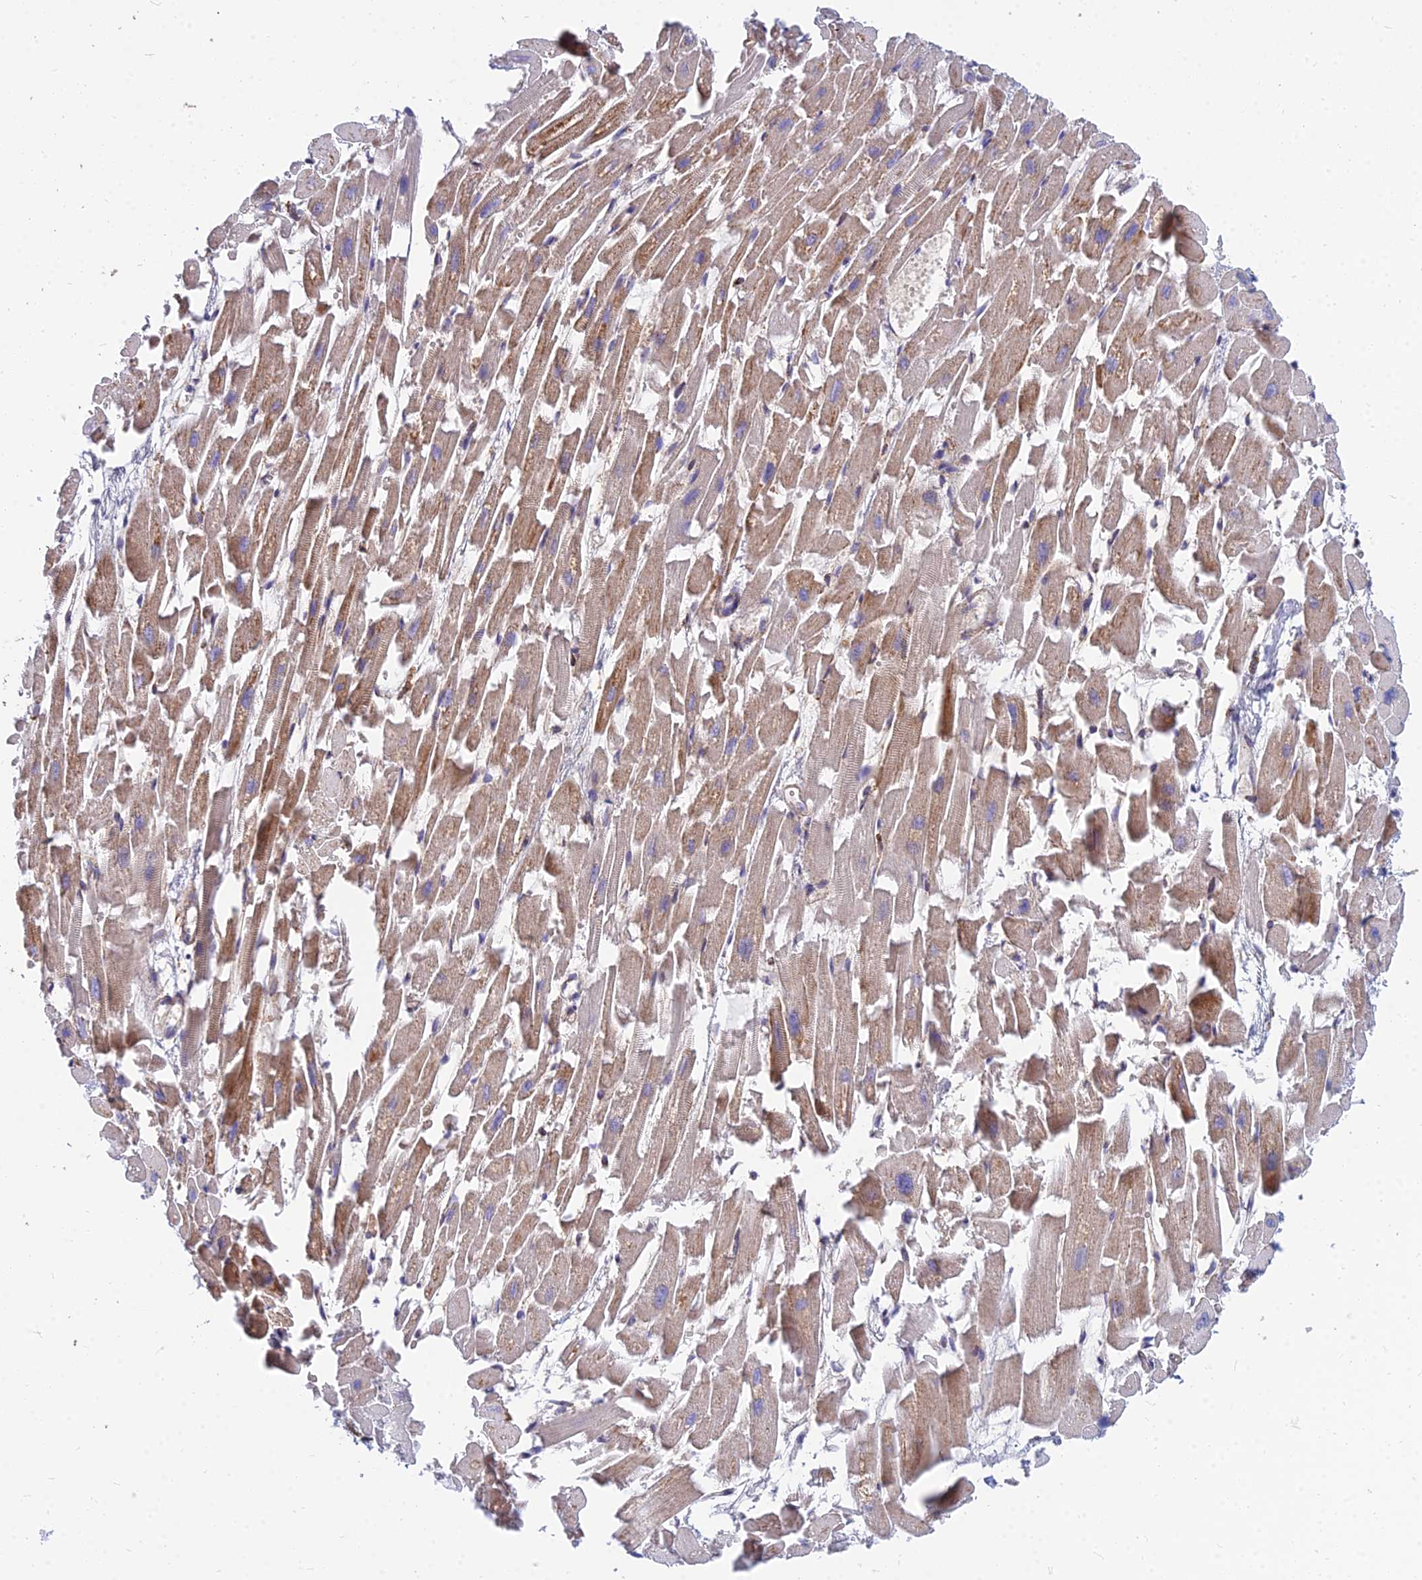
{"staining": {"intensity": "moderate", "quantity": ">75%", "location": "cytoplasmic/membranous"}, "tissue": "heart muscle", "cell_type": "Cardiomyocytes", "image_type": "normal", "snomed": [{"axis": "morphology", "description": "Normal tissue, NOS"}, {"axis": "topography", "description": "Heart"}], "caption": "The immunohistochemical stain highlights moderate cytoplasmic/membranous positivity in cardiomyocytes of normal heart muscle.", "gene": "CCT6A", "patient": {"sex": "female", "age": 64}}